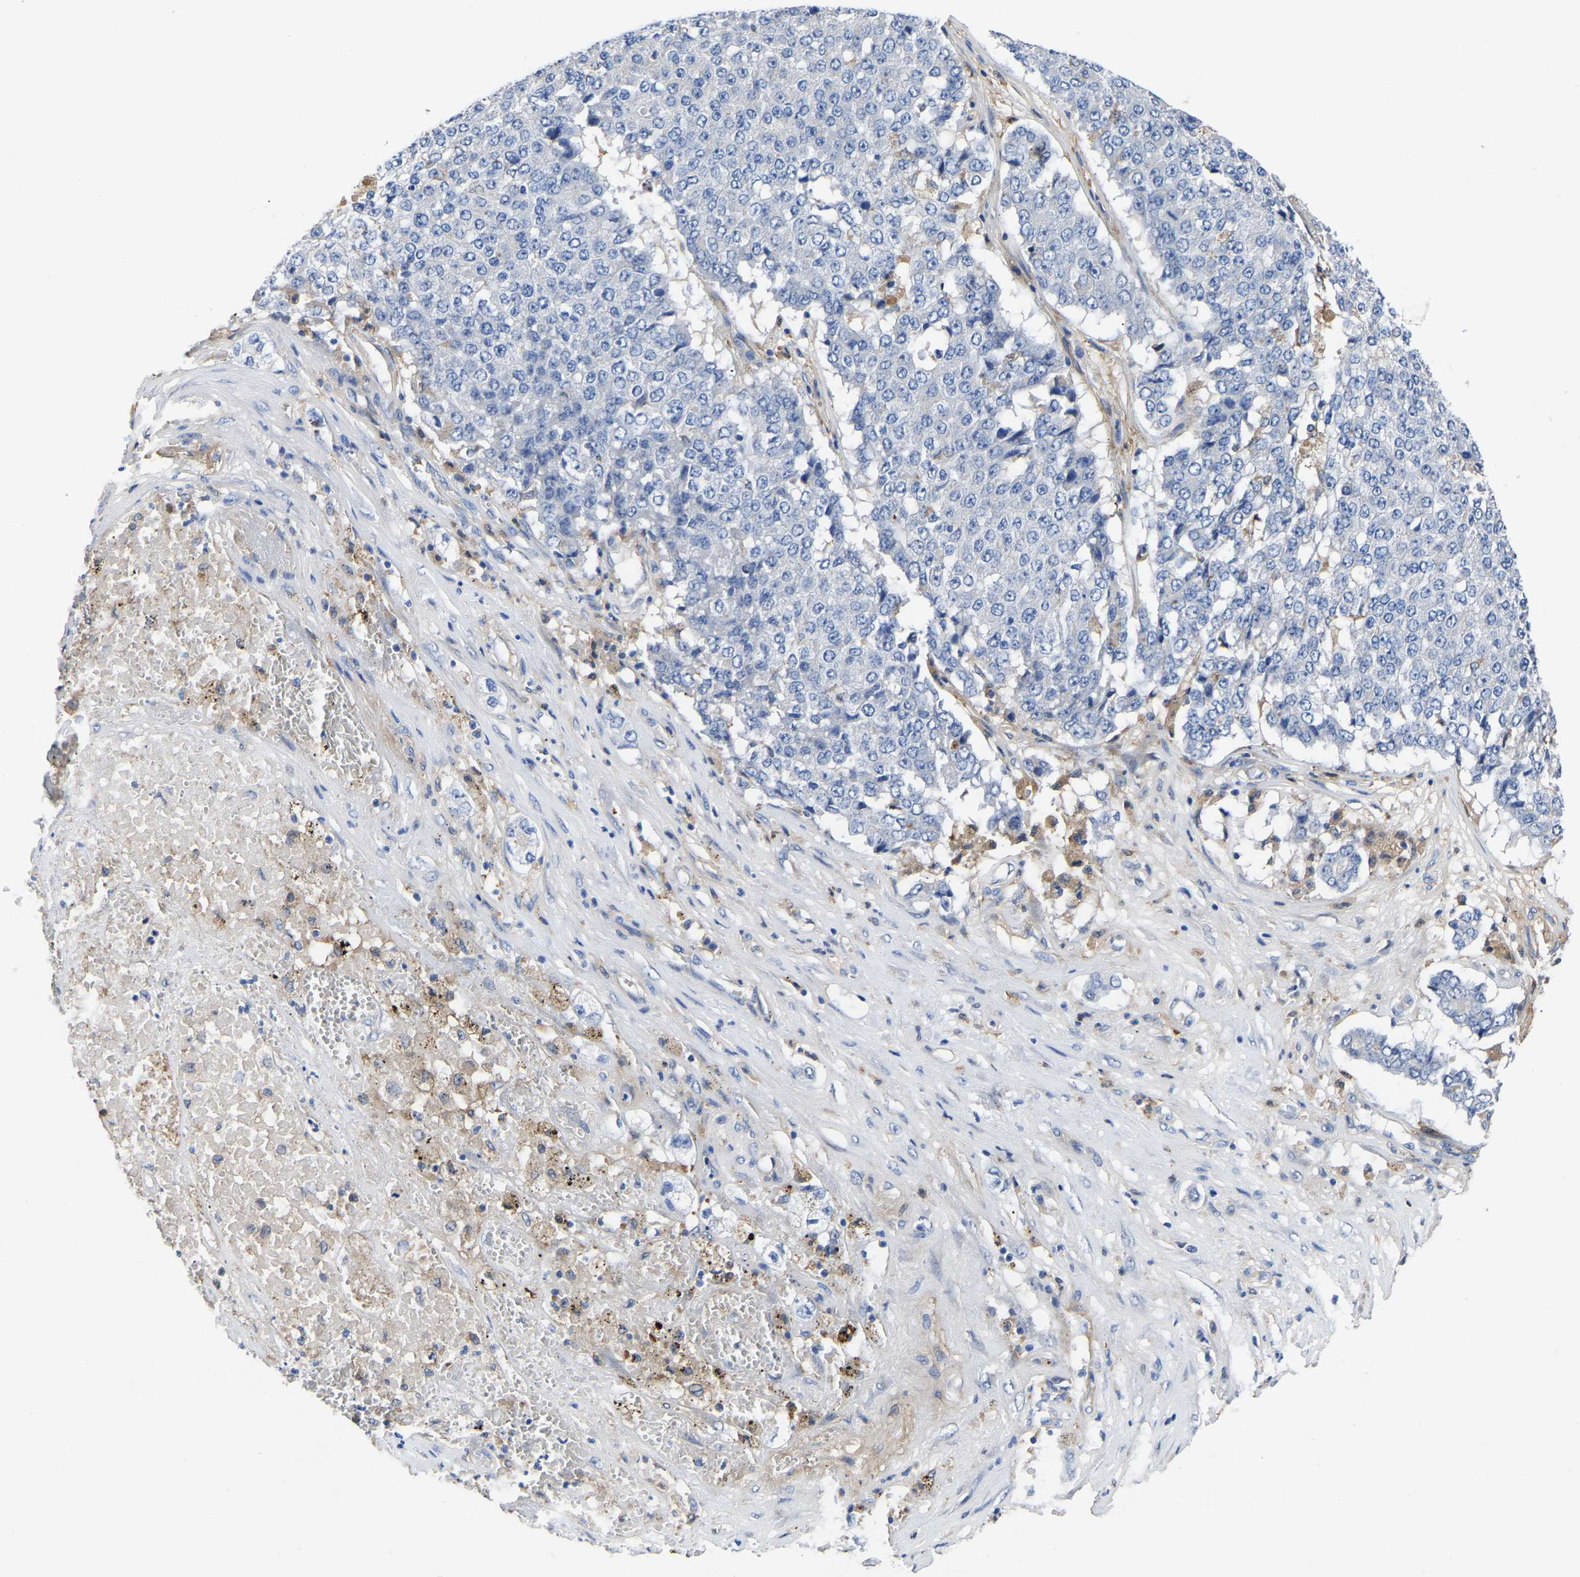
{"staining": {"intensity": "negative", "quantity": "none", "location": "none"}, "tissue": "pancreatic cancer", "cell_type": "Tumor cells", "image_type": "cancer", "snomed": [{"axis": "morphology", "description": "Adenocarcinoma, NOS"}, {"axis": "topography", "description": "Pancreas"}], "caption": "This is a micrograph of immunohistochemistry (IHC) staining of pancreatic cancer, which shows no expression in tumor cells.", "gene": "ATG2B", "patient": {"sex": "male", "age": 50}}